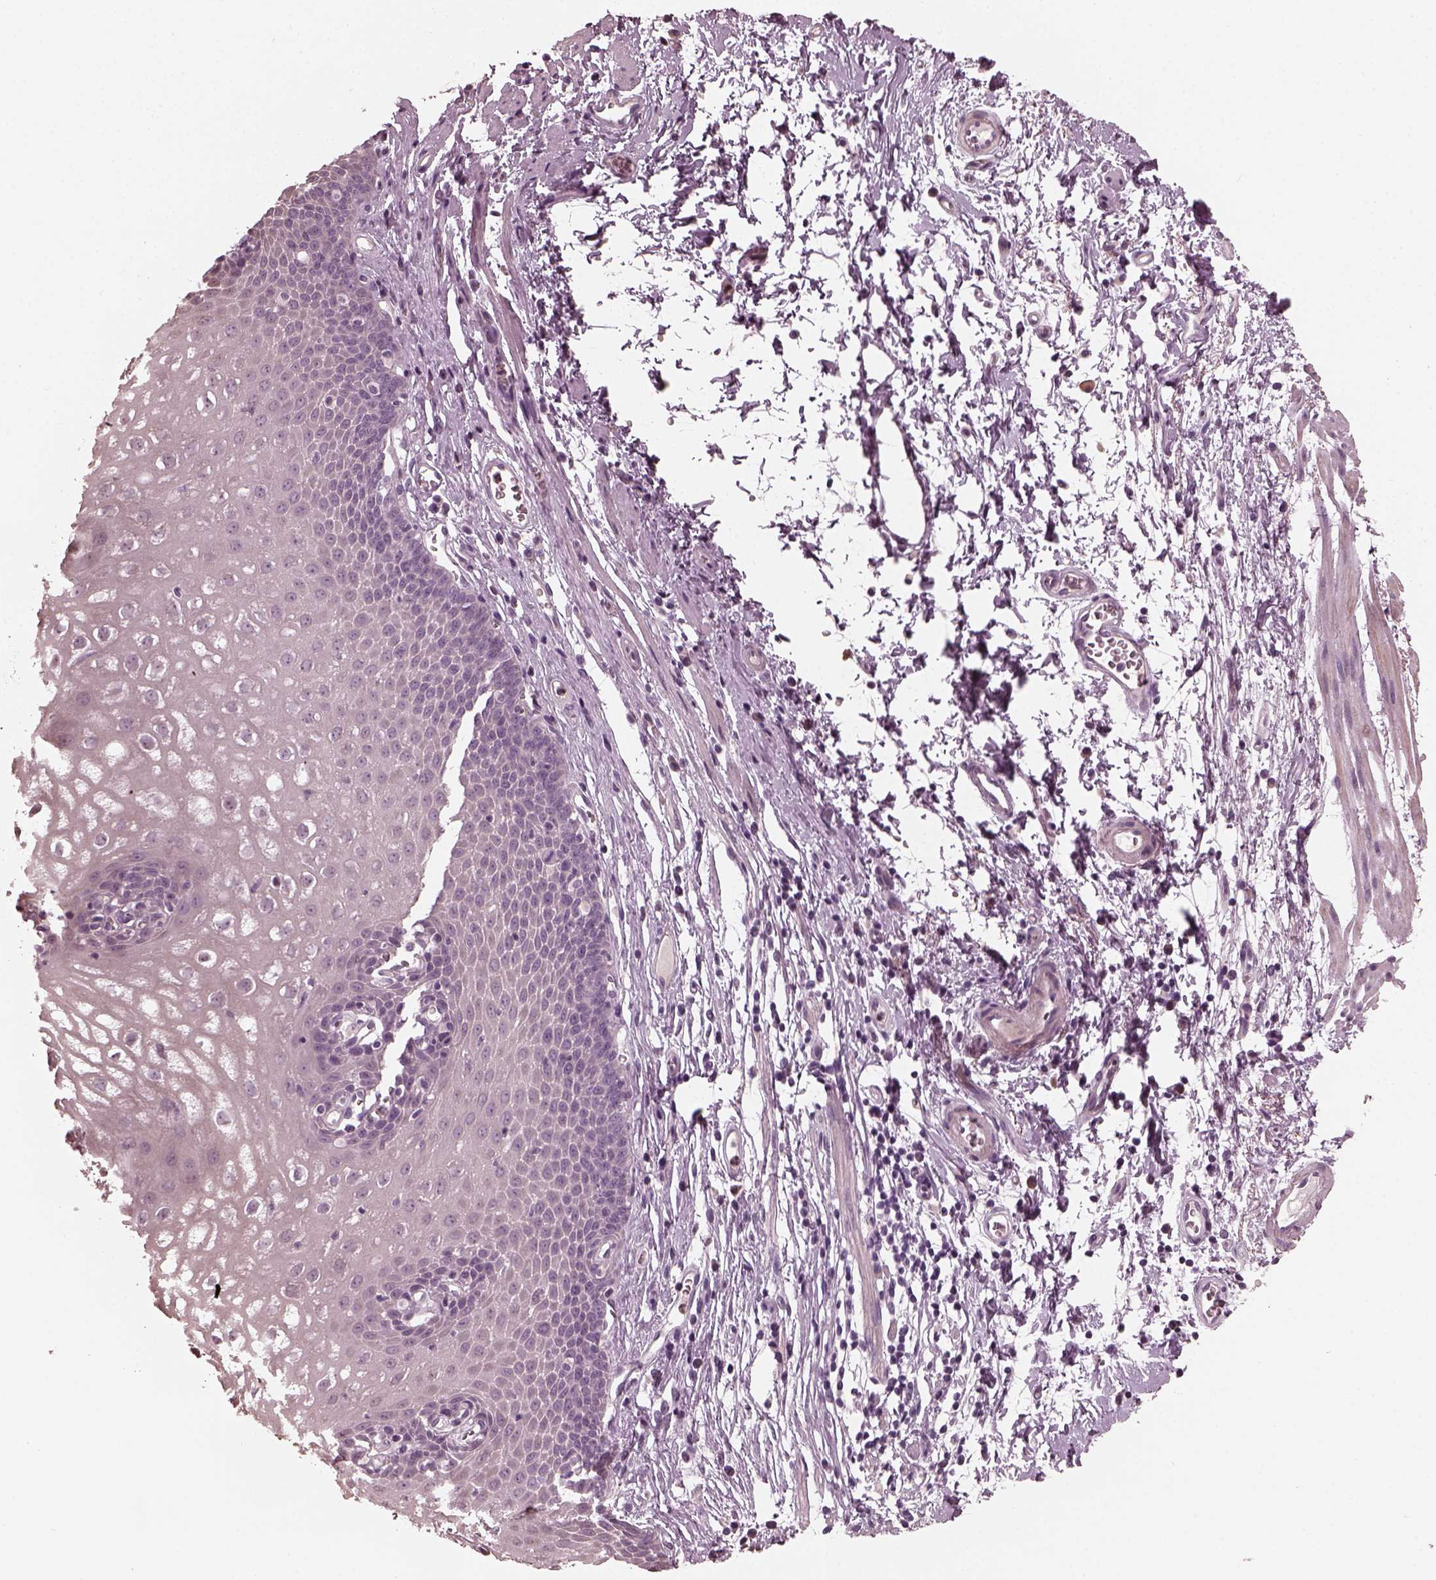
{"staining": {"intensity": "negative", "quantity": "none", "location": "none"}, "tissue": "esophagus", "cell_type": "Squamous epithelial cells", "image_type": "normal", "snomed": [{"axis": "morphology", "description": "Normal tissue, NOS"}, {"axis": "topography", "description": "Esophagus"}], "caption": "Unremarkable esophagus was stained to show a protein in brown. There is no significant positivity in squamous epithelial cells. (Brightfield microscopy of DAB immunohistochemistry at high magnification).", "gene": "OPTC", "patient": {"sex": "male", "age": 72}}